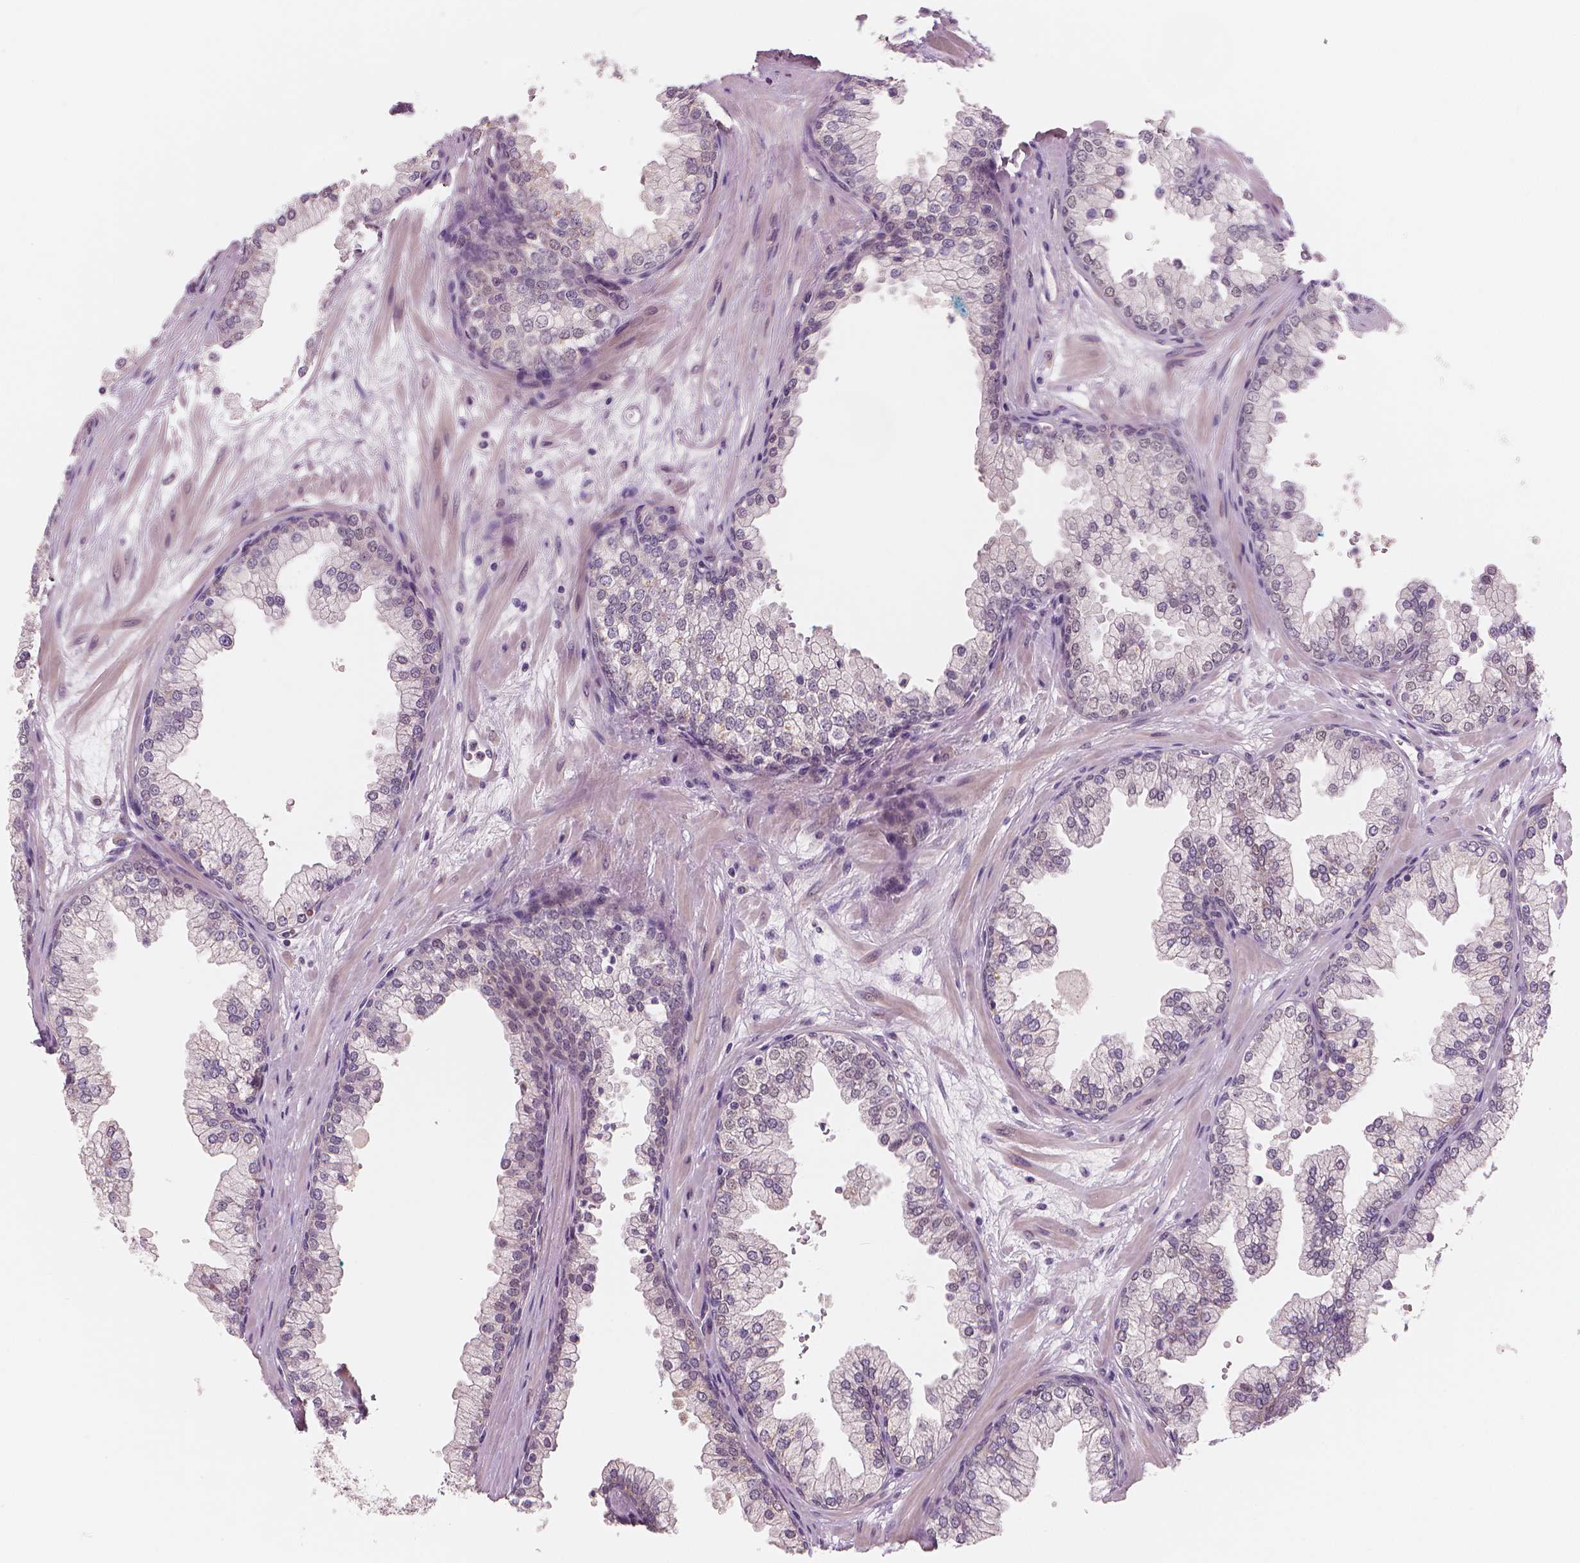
{"staining": {"intensity": "negative", "quantity": "none", "location": "none"}, "tissue": "prostate", "cell_type": "Glandular cells", "image_type": "normal", "snomed": [{"axis": "morphology", "description": "Normal tissue, NOS"}, {"axis": "topography", "description": "Prostate"}, {"axis": "topography", "description": "Peripheral nerve tissue"}], "caption": "Immunohistochemistry (IHC) of benign prostate reveals no expression in glandular cells. (Immunohistochemistry, brightfield microscopy, high magnification).", "gene": "RNASE7", "patient": {"sex": "male", "age": 61}}